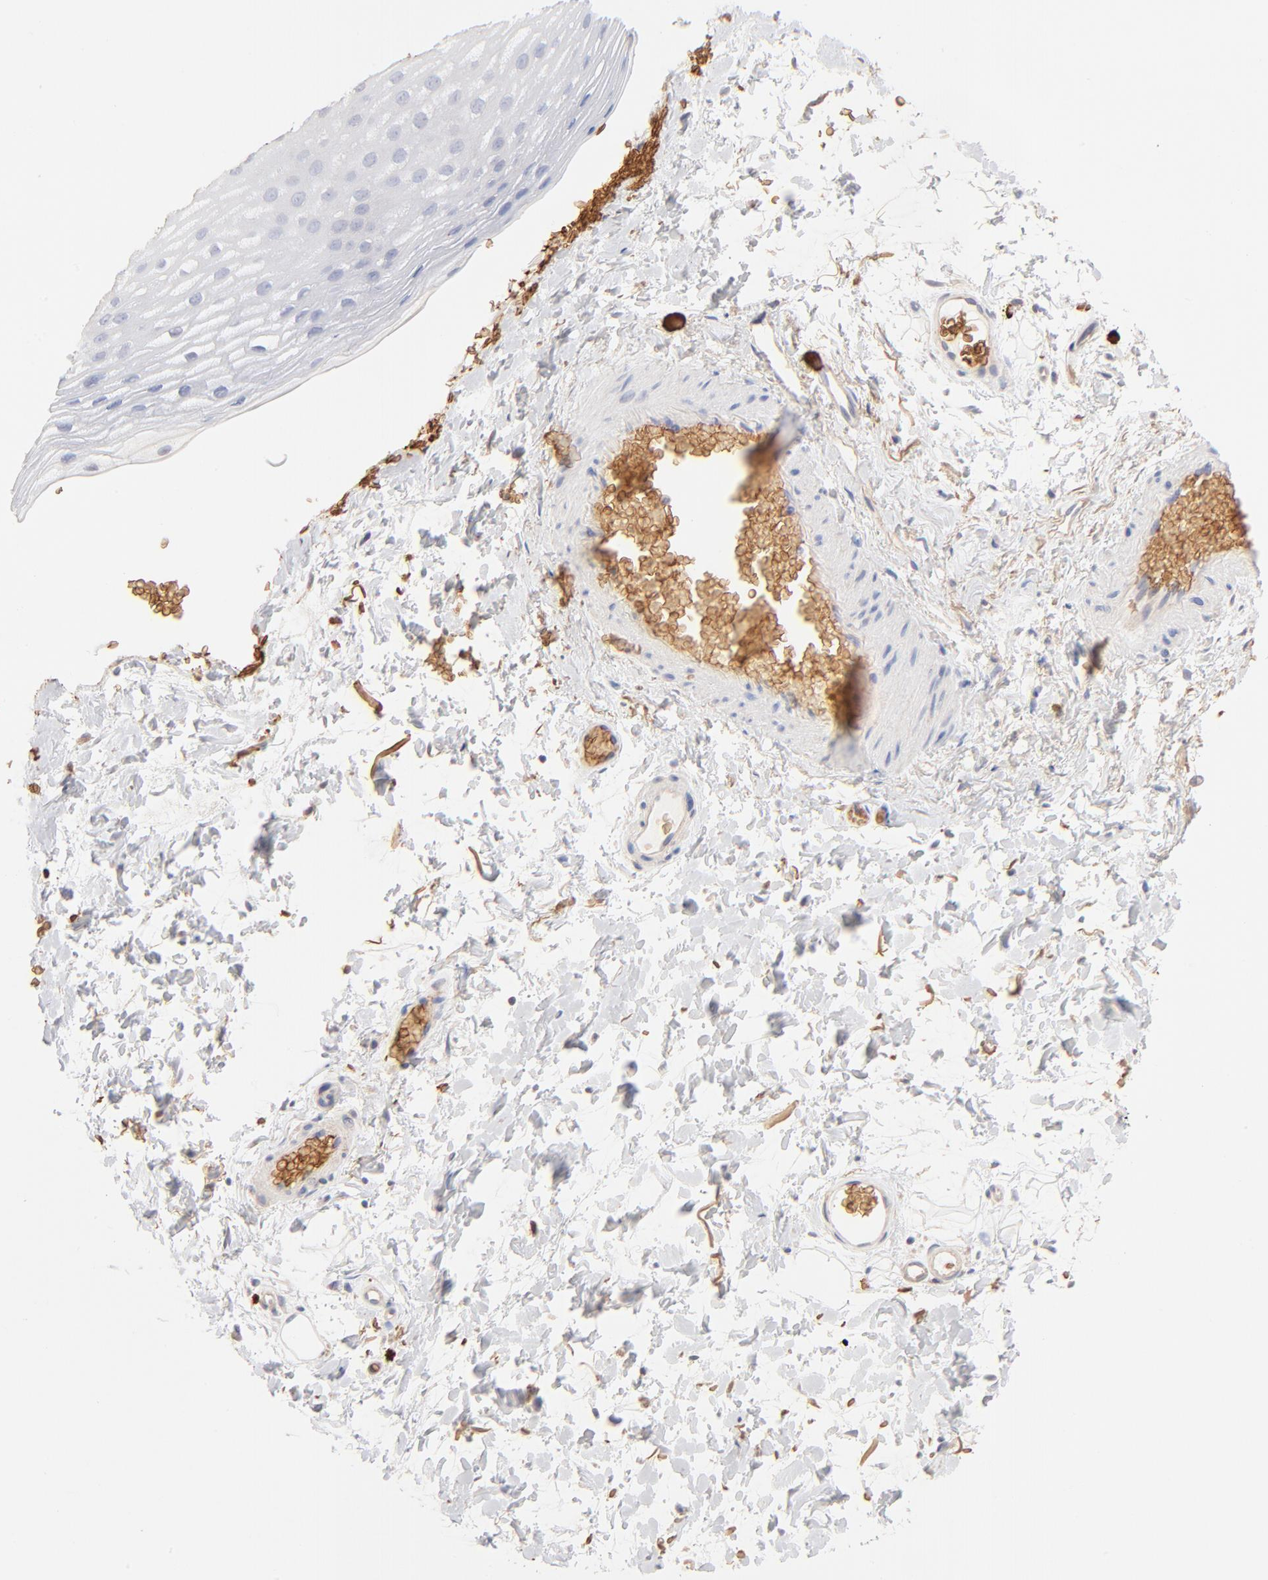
{"staining": {"intensity": "negative", "quantity": "none", "location": "none"}, "tissue": "esophagus", "cell_type": "Squamous epithelial cells", "image_type": "normal", "snomed": [{"axis": "morphology", "description": "Normal tissue, NOS"}, {"axis": "topography", "description": "Esophagus"}], "caption": "Image shows no protein positivity in squamous epithelial cells of unremarkable esophagus. The staining was performed using DAB to visualize the protein expression in brown, while the nuclei were stained in blue with hematoxylin (Magnification: 20x).", "gene": "SPTB", "patient": {"sex": "female", "age": 70}}